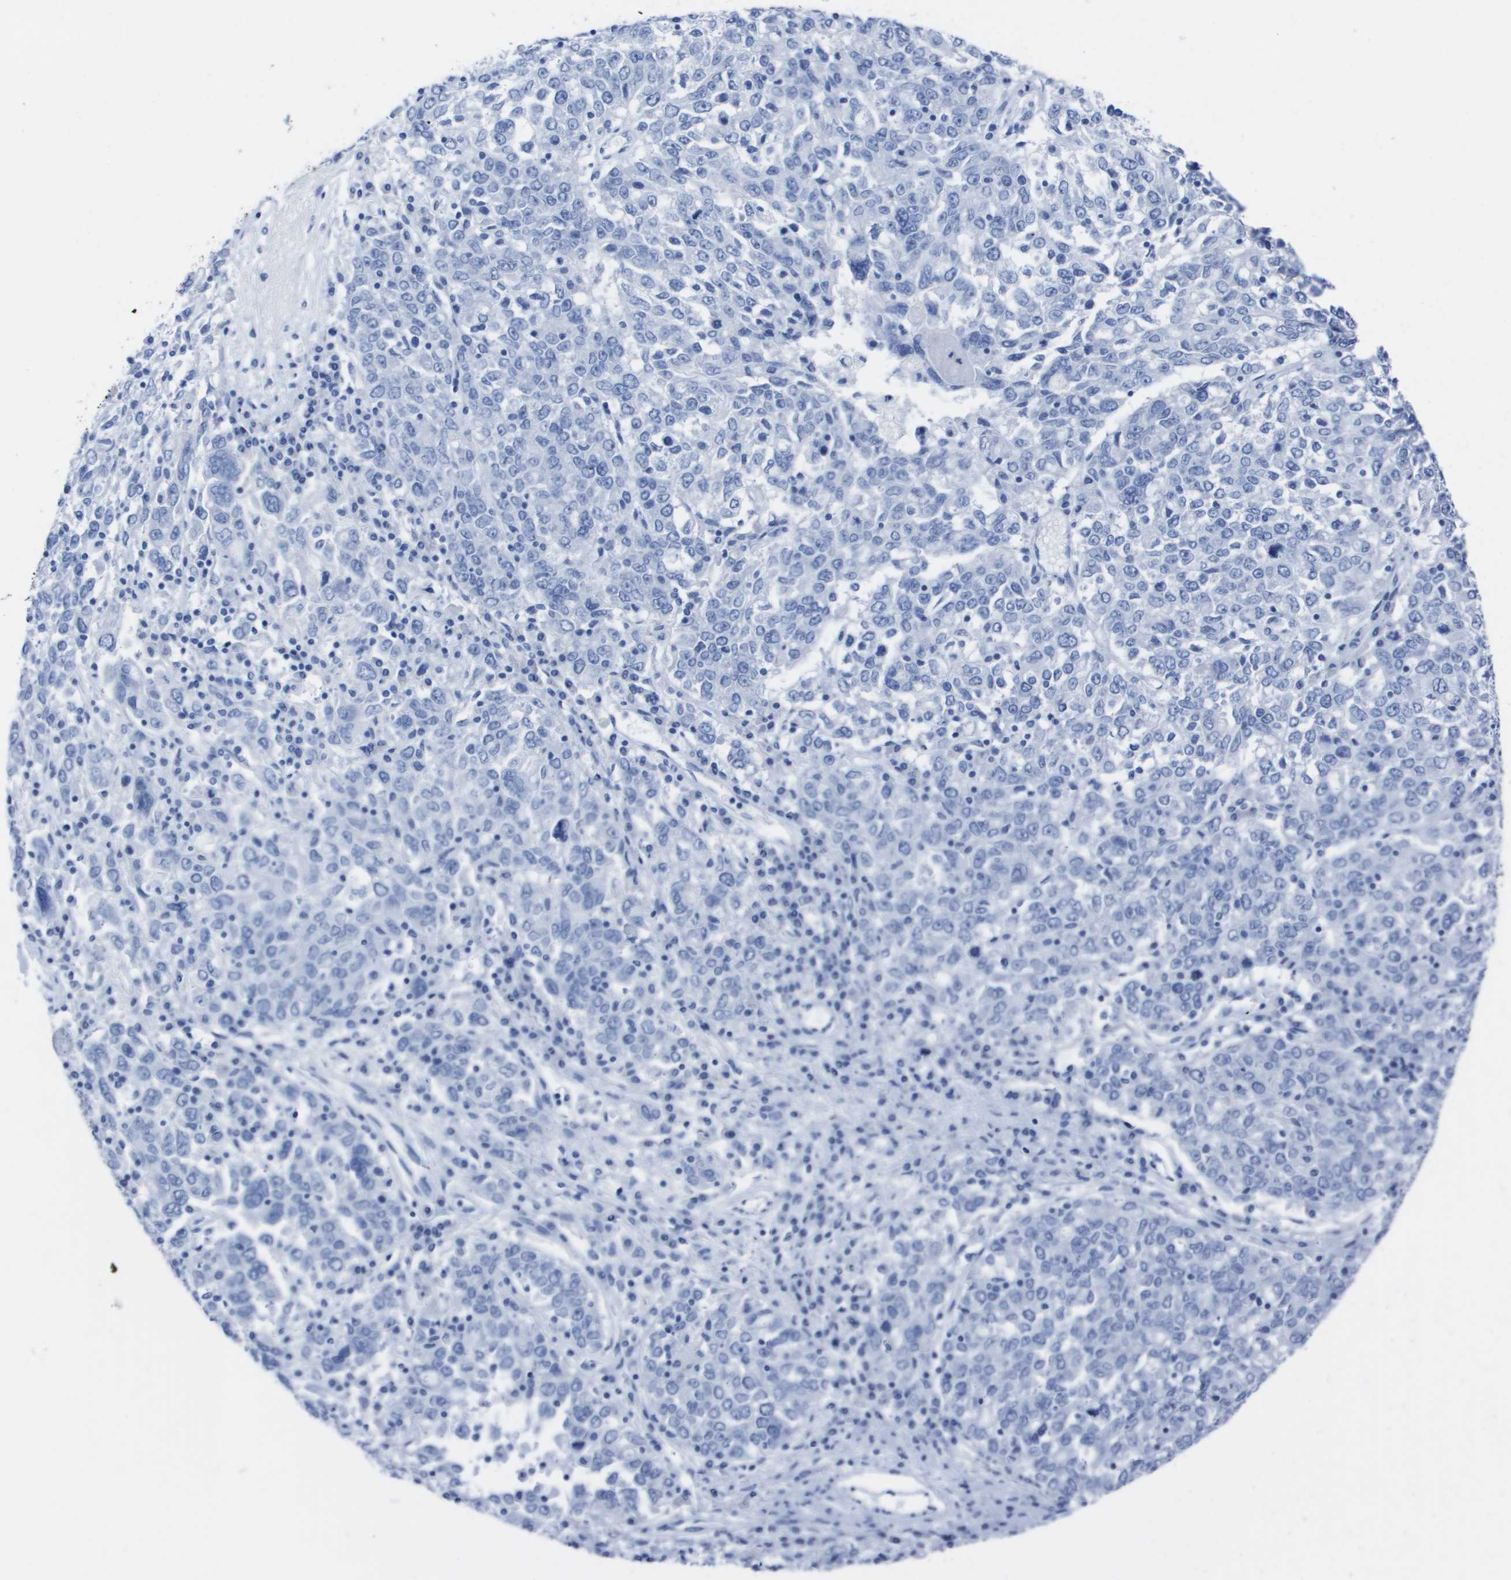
{"staining": {"intensity": "negative", "quantity": "none", "location": "none"}, "tissue": "ovarian cancer", "cell_type": "Tumor cells", "image_type": "cancer", "snomed": [{"axis": "morphology", "description": "Carcinoma, endometroid"}, {"axis": "topography", "description": "Ovary"}], "caption": "Tumor cells are negative for brown protein staining in ovarian cancer. (Brightfield microscopy of DAB immunohistochemistry (IHC) at high magnification).", "gene": "KCNA3", "patient": {"sex": "female", "age": 62}}